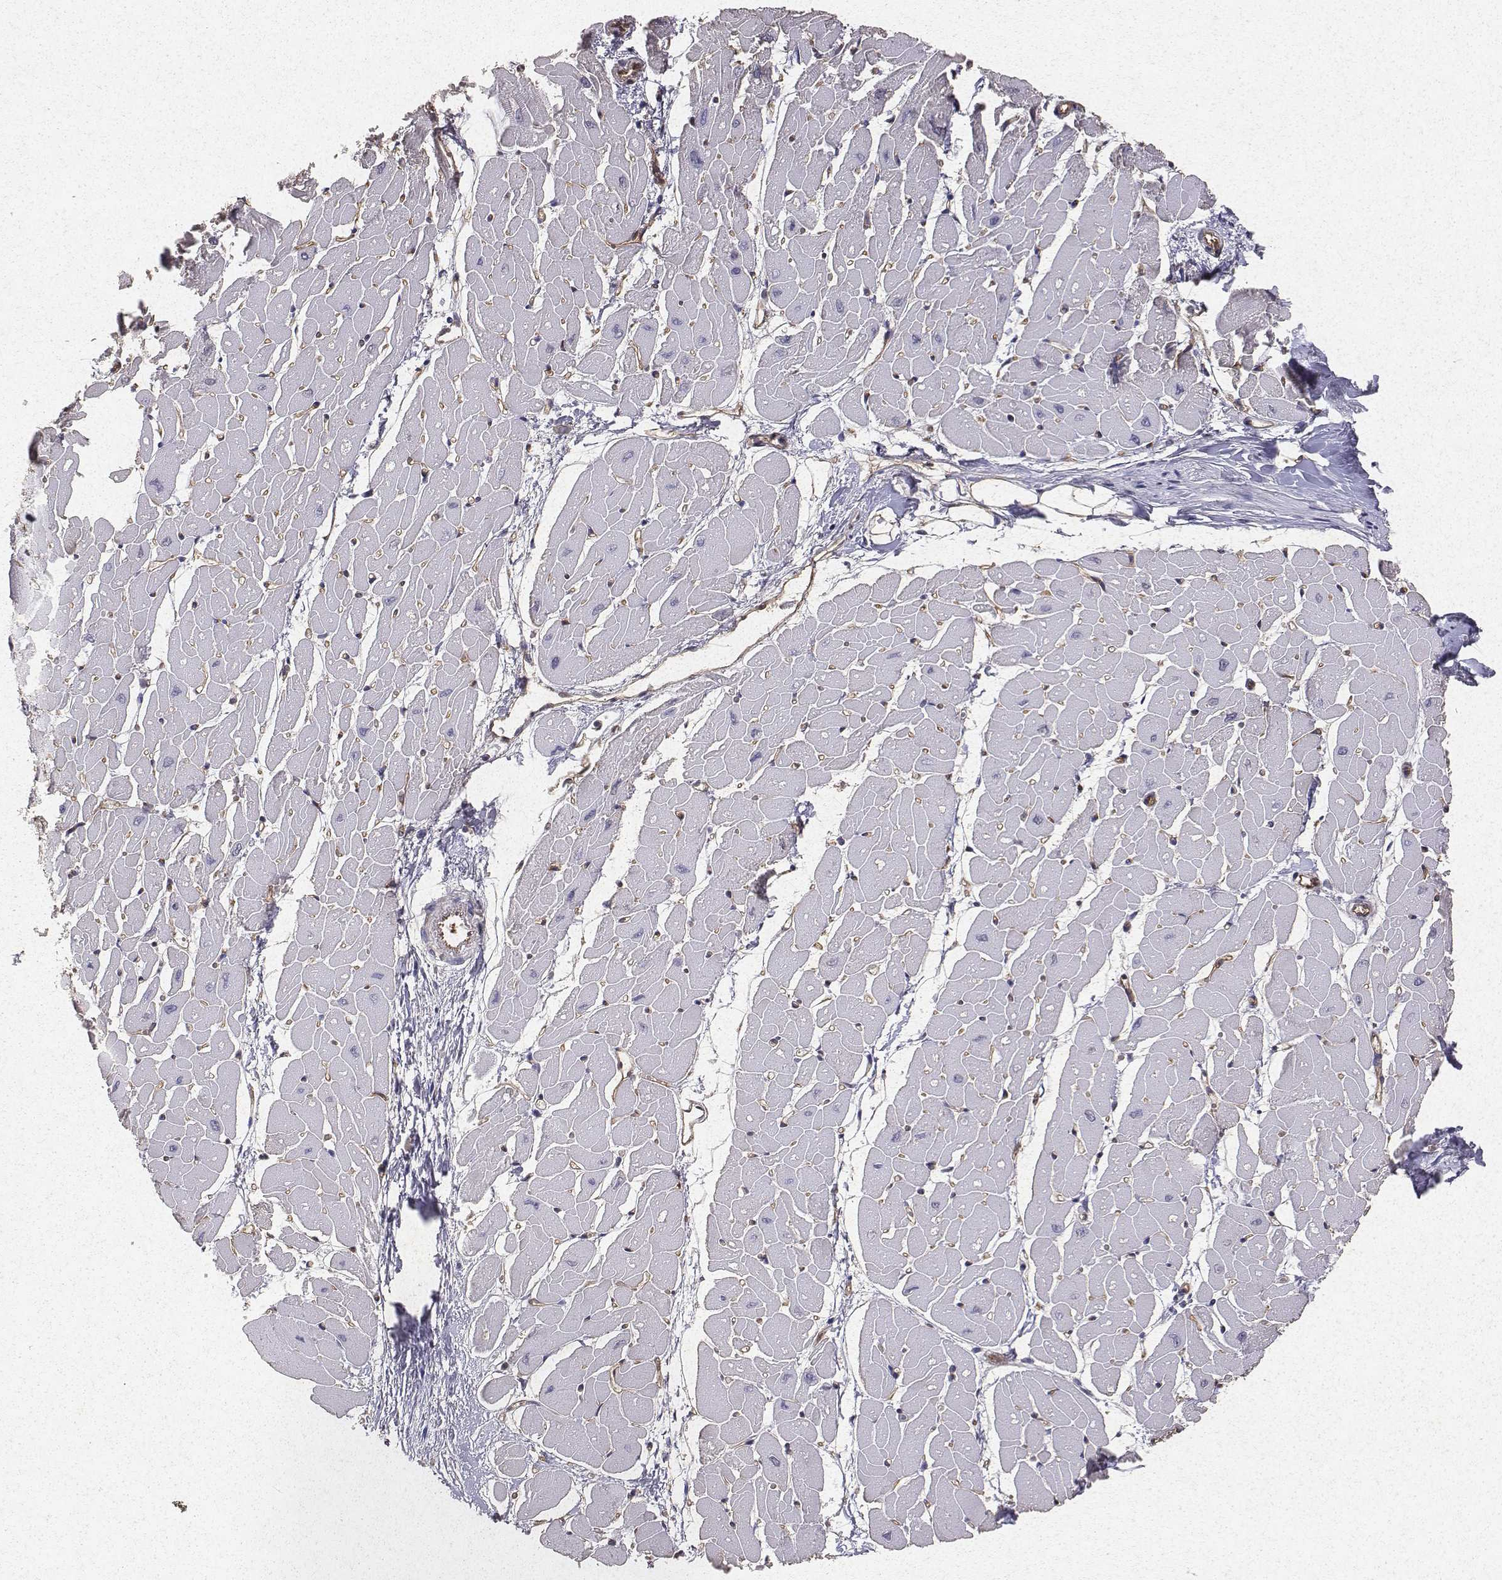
{"staining": {"intensity": "negative", "quantity": "none", "location": "none"}, "tissue": "heart muscle", "cell_type": "Cardiomyocytes", "image_type": "normal", "snomed": [{"axis": "morphology", "description": "Normal tissue, NOS"}, {"axis": "topography", "description": "Heart"}], "caption": "This is a histopathology image of IHC staining of normal heart muscle, which shows no staining in cardiomyocytes. (Immunohistochemistry, brightfield microscopy, high magnification).", "gene": "PTPRG", "patient": {"sex": "male", "age": 57}}